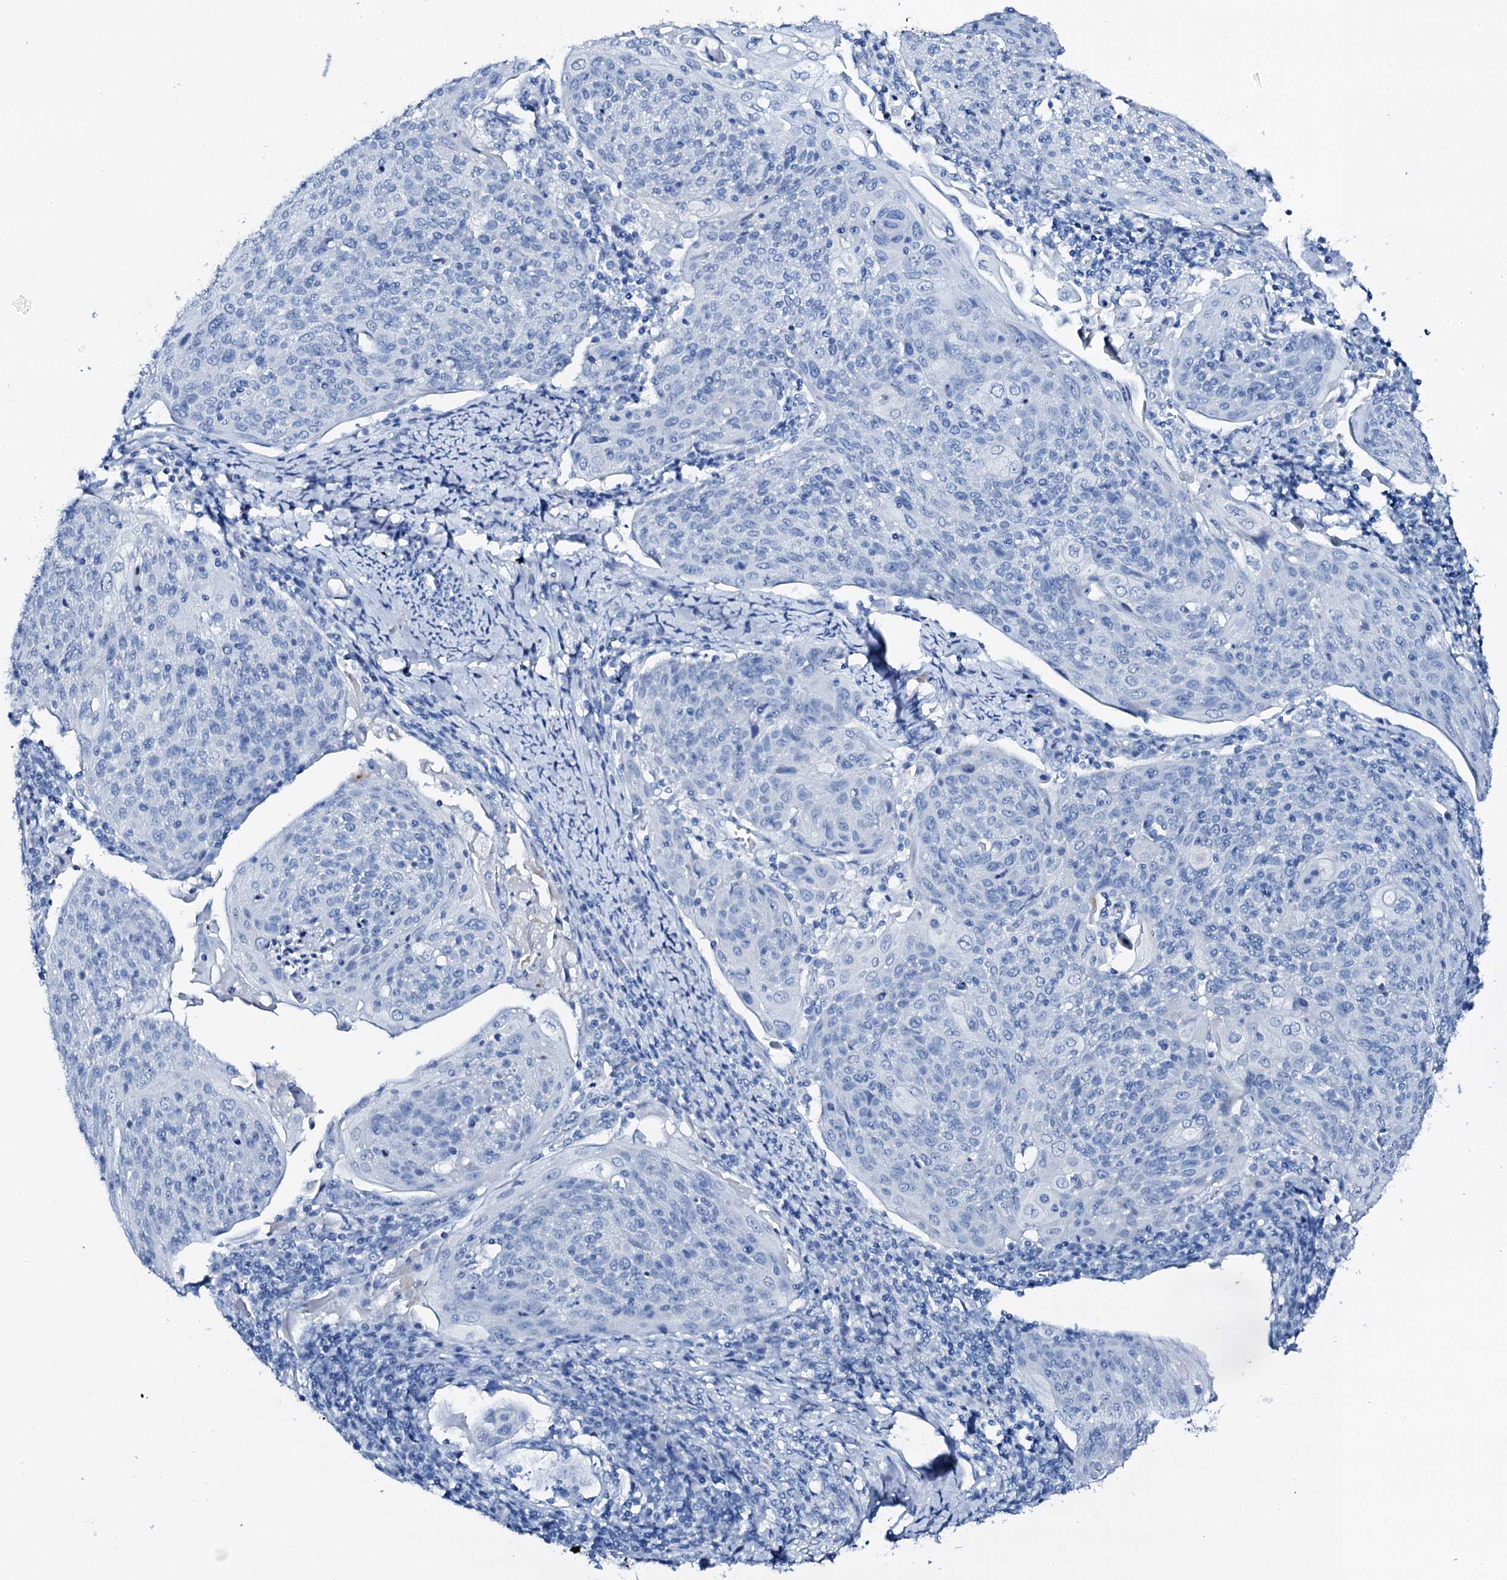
{"staining": {"intensity": "negative", "quantity": "none", "location": "none"}, "tissue": "cervical cancer", "cell_type": "Tumor cells", "image_type": "cancer", "snomed": [{"axis": "morphology", "description": "Squamous cell carcinoma, NOS"}, {"axis": "topography", "description": "Cervix"}], "caption": "Tumor cells show no significant positivity in cervical cancer.", "gene": "PTH", "patient": {"sex": "female", "age": 67}}